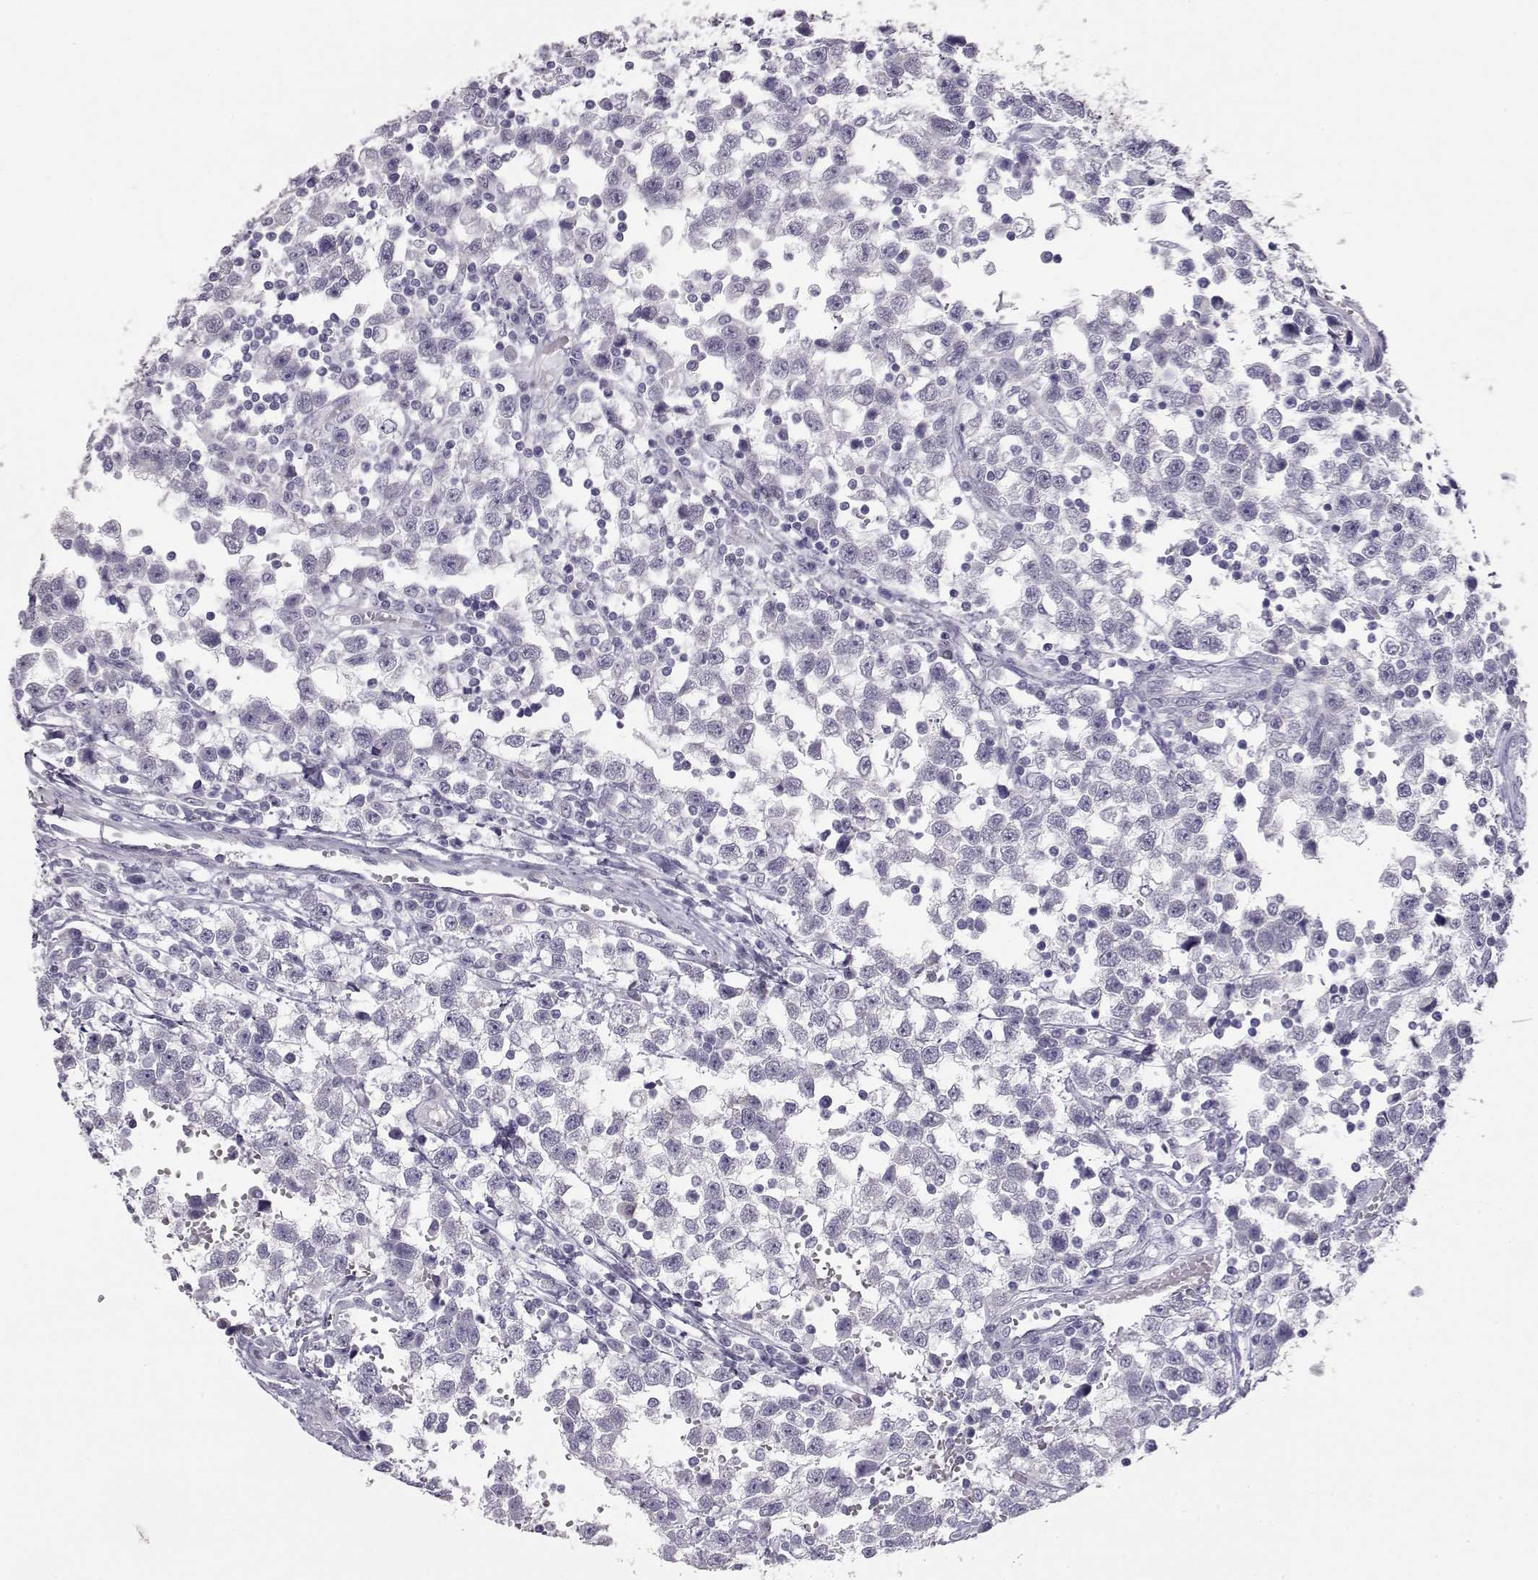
{"staining": {"intensity": "negative", "quantity": "none", "location": "none"}, "tissue": "testis cancer", "cell_type": "Tumor cells", "image_type": "cancer", "snomed": [{"axis": "morphology", "description": "Seminoma, NOS"}, {"axis": "topography", "description": "Testis"}], "caption": "Micrograph shows no significant protein staining in tumor cells of seminoma (testis).", "gene": "LAMB3", "patient": {"sex": "male", "age": 34}}